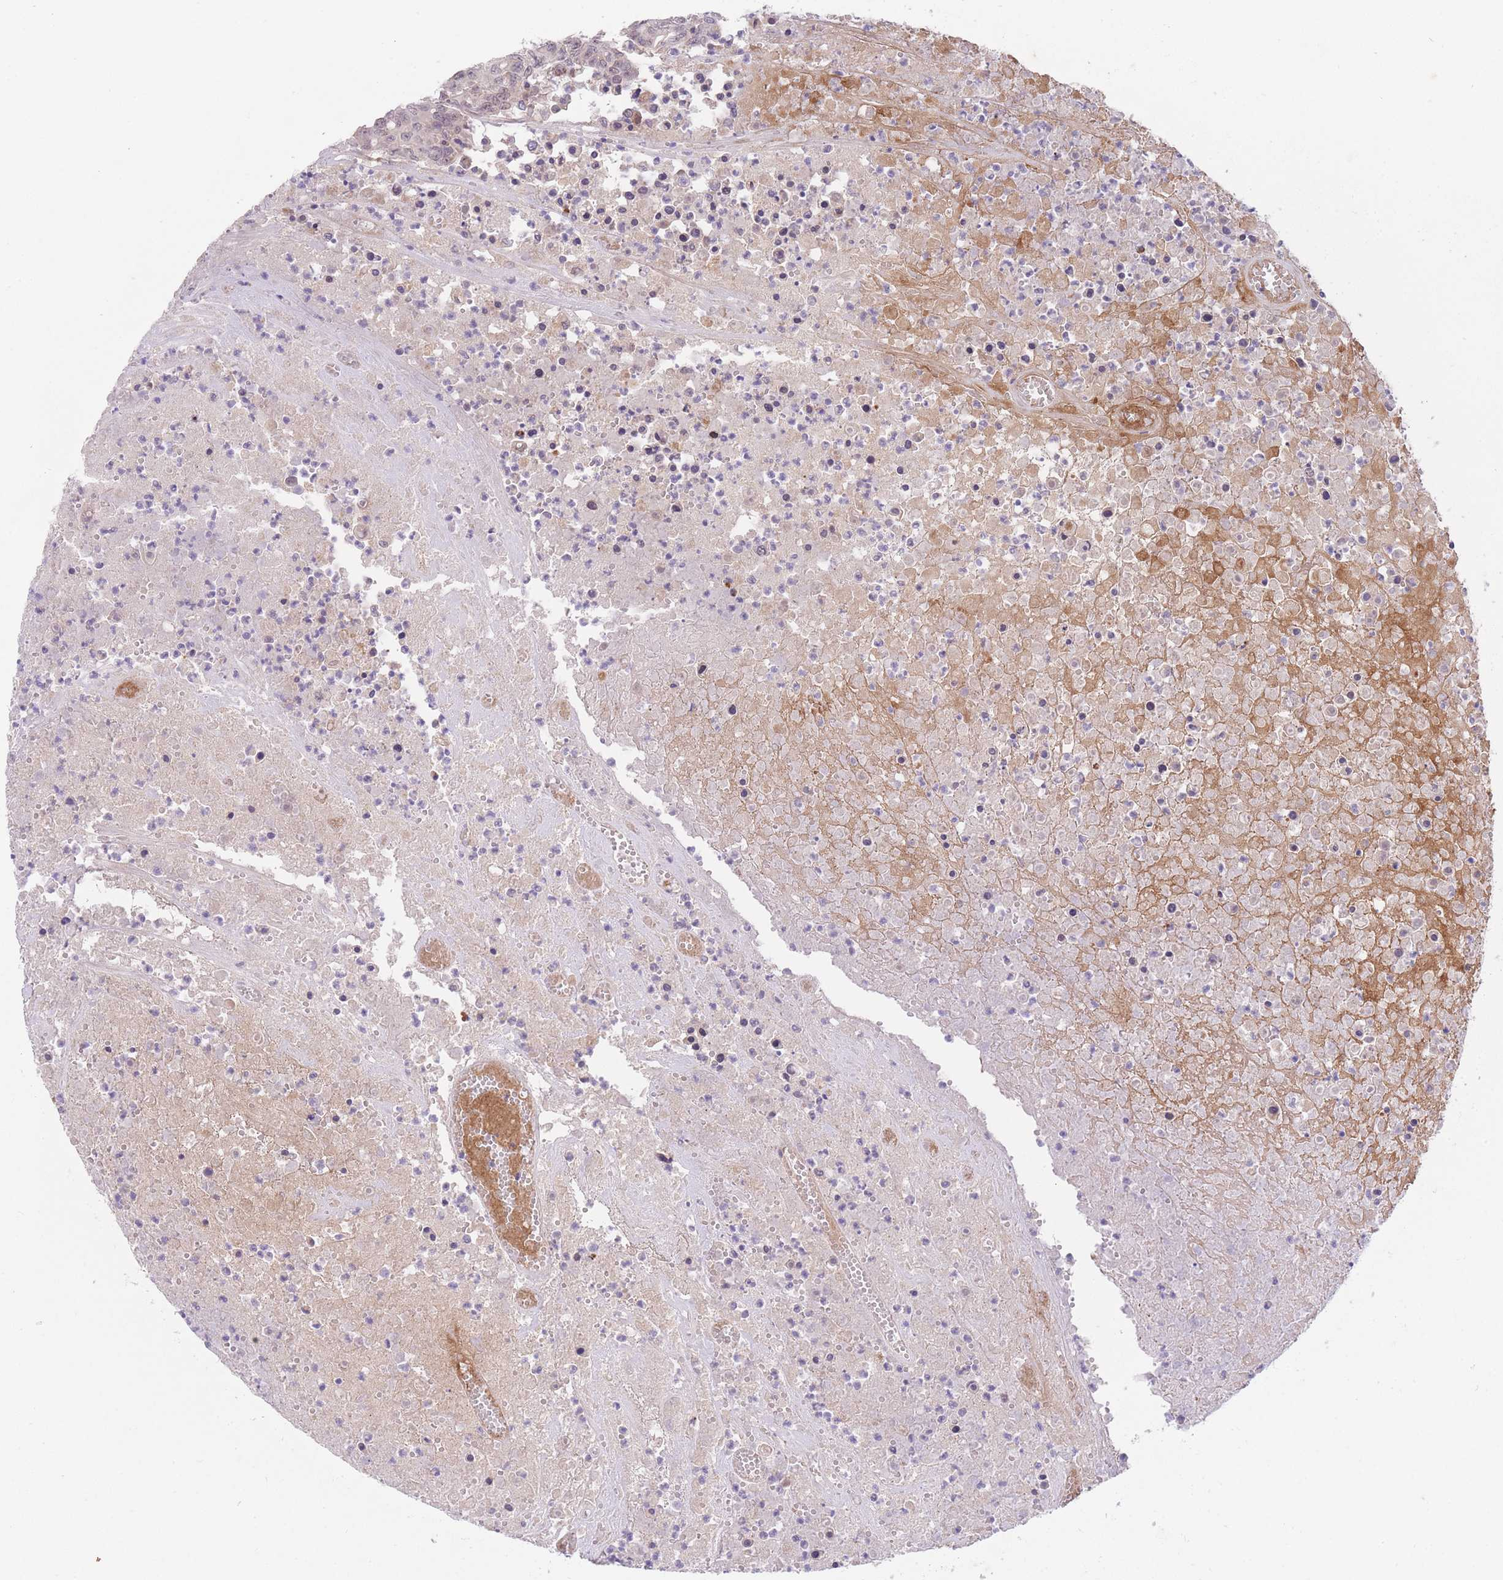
{"staining": {"intensity": "weak", "quantity": ">75%", "location": "nuclear"}, "tissue": "colorectal cancer", "cell_type": "Tumor cells", "image_type": "cancer", "snomed": [{"axis": "morphology", "description": "Adenocarcinoma, NOS"}, {"axis": "topography", "description": "Colon"}], "caption": "Weak nuclear positivity for a protein is identified in approximately >75% of tumor cells of adenocarcinoma (colorectal) using immunohistochemistry.", "gene": "SLC25A33", "patient": {"sex": "male", "age": 51}}